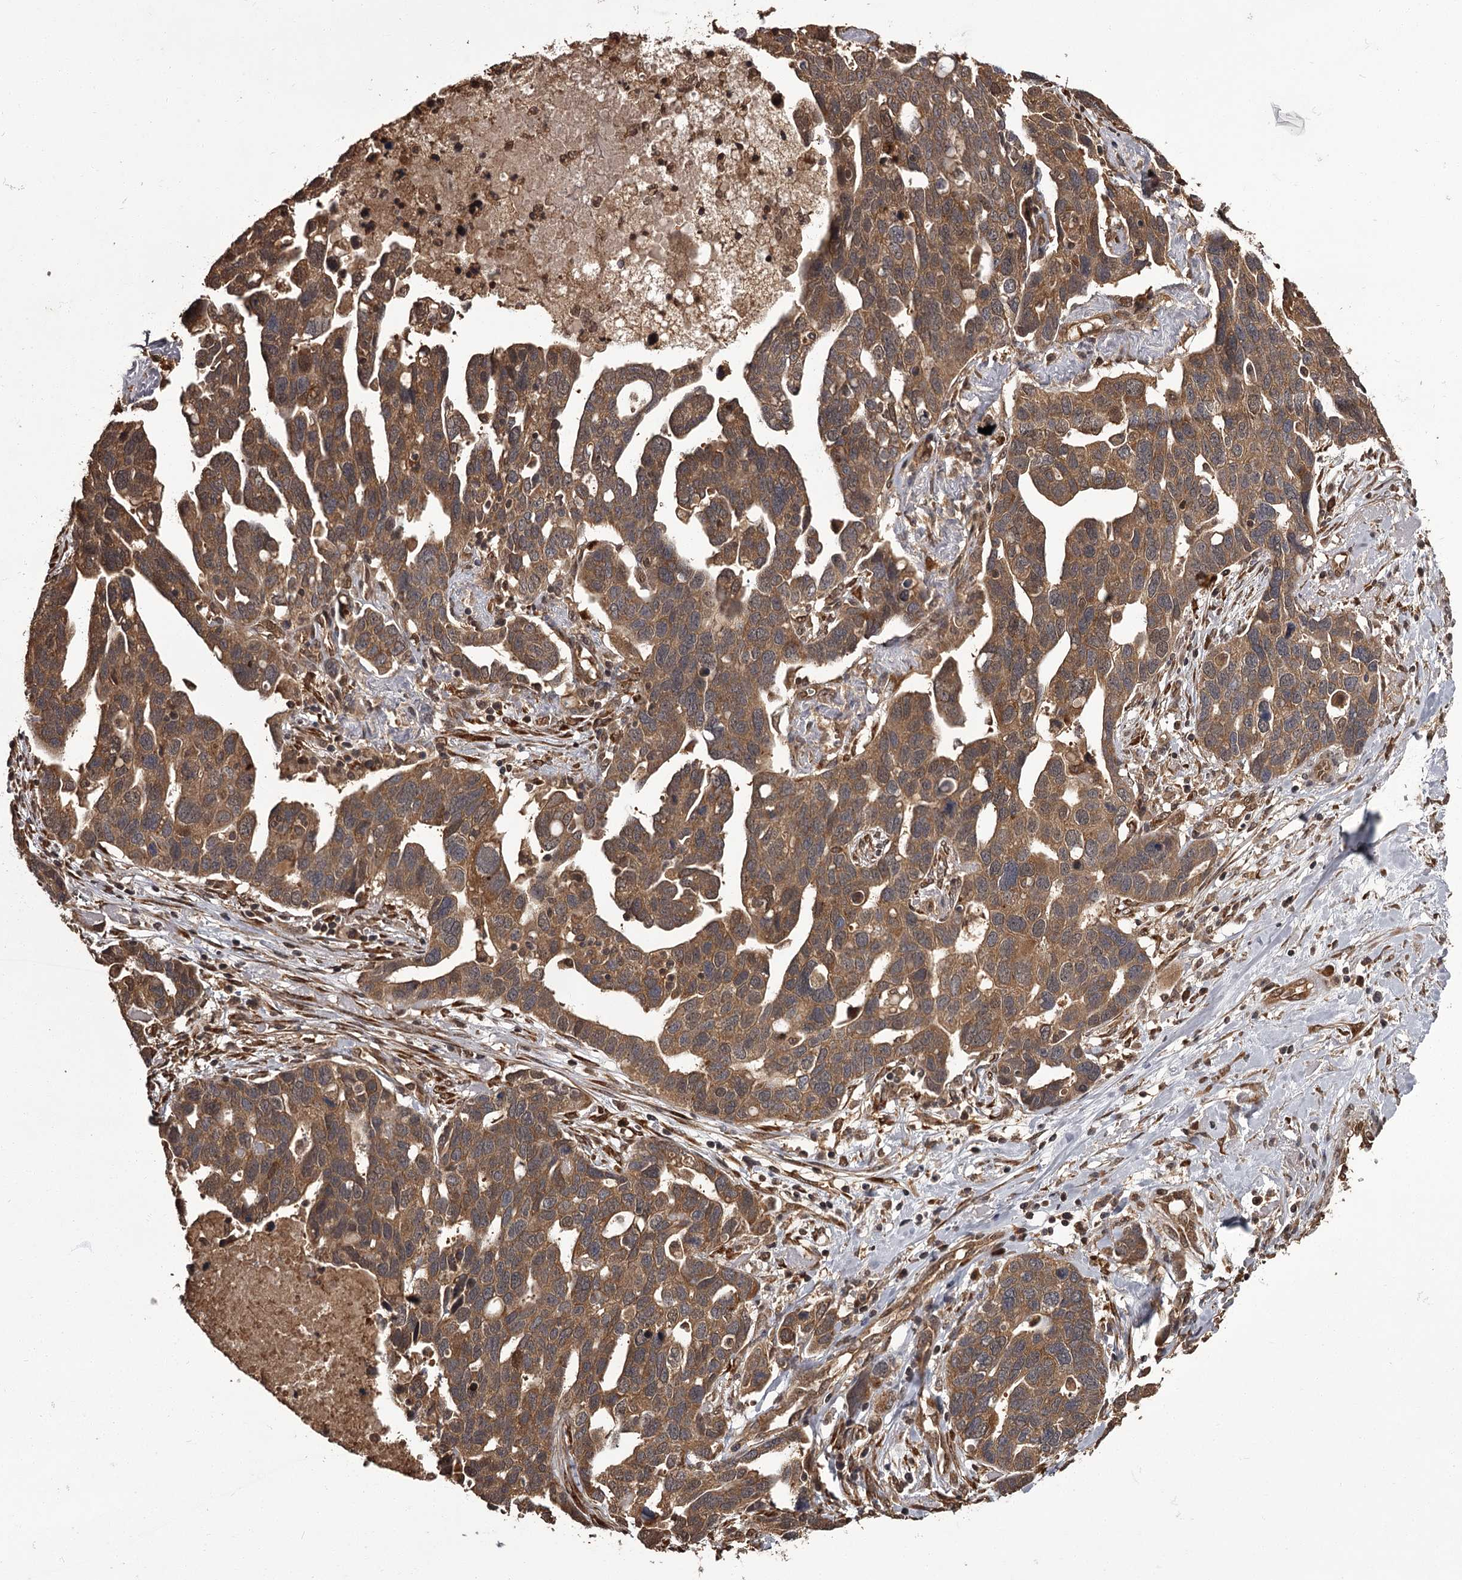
{"staining": {"intensity": "moderate", "quantity": ">75%", "location": "cytoplasmic/membranous"}, "tissue": "ovarian cancer", "cell_type": "Tumor cells", "image_type": "cancer", "snomed": [{"axis": "morphology", "description": "Cystadenocarcinoma, serous, NOS"}, {"axis": "topography", "description": "Ovary"}], "caption": "An image of ovarian cancer (serous cystadenocarcinoma) stained for a protein exhibits moderate cytoplasmic/membranous brown staining in tumor cells.", "gene": "NPRL2", "patient": {"sex": "female", "age": 54}}